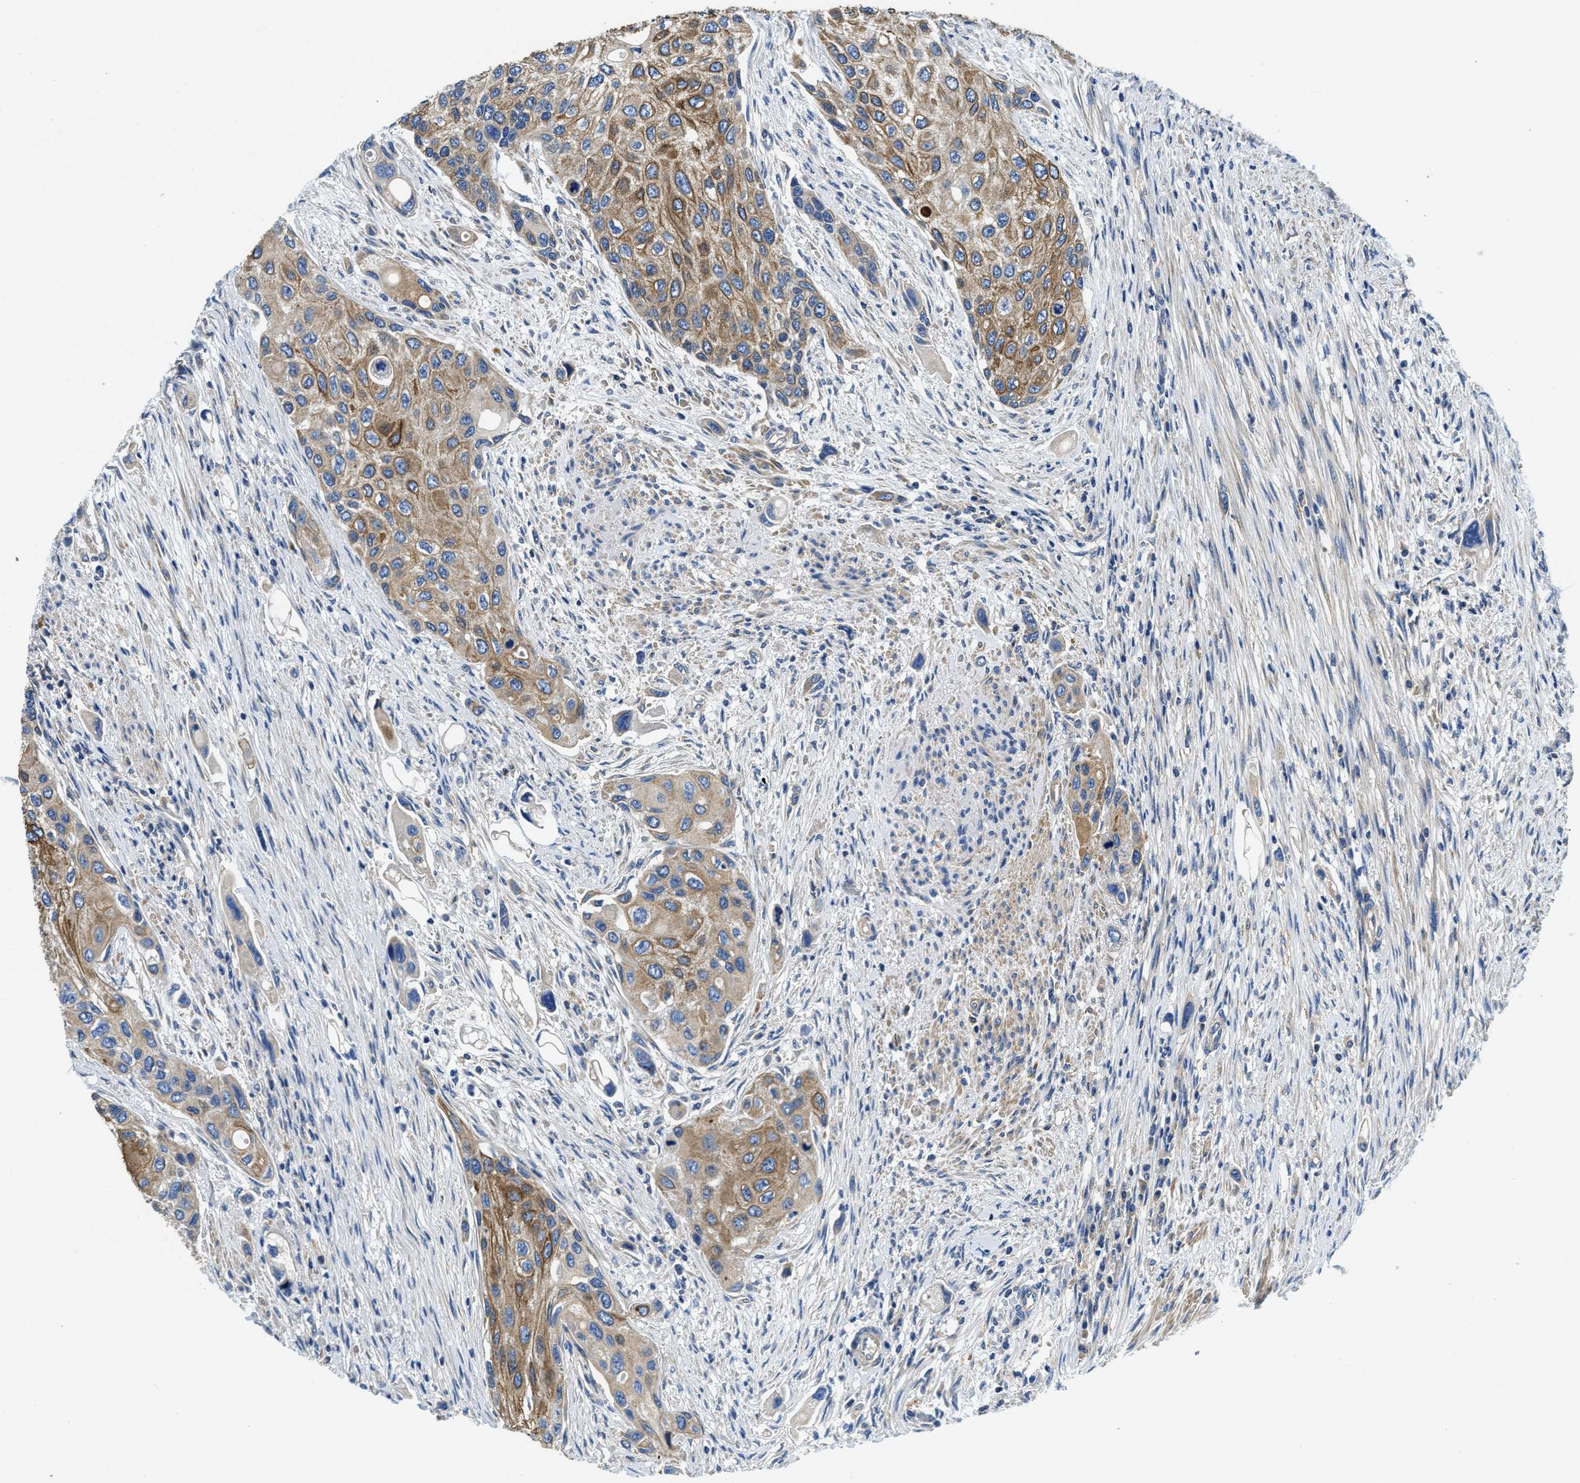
{"staining": {"intensity": "moderate", "quantity": ">75%", "location": "cytoplasmic/membranous"}, "tissue": "urothelial cancer", "cell_type": "Tumor cells", "image_type": "cancer", "snomed": [{"axis": "morphology", "description": "Urothelial carcinoma, High grade"}, {"axis": "topography", "description": "Urinary bladder"}], "caption": "Urothelial carcinoma (high-grade) tissue shows moderate cytoplasmic/membranous expression in approximately >75% of tumor cells (brown staining indicates protein expression, while blue staining denotes nuclei).", "gene": "STAT2", "patient": {"sex": "female", "age": 56}}